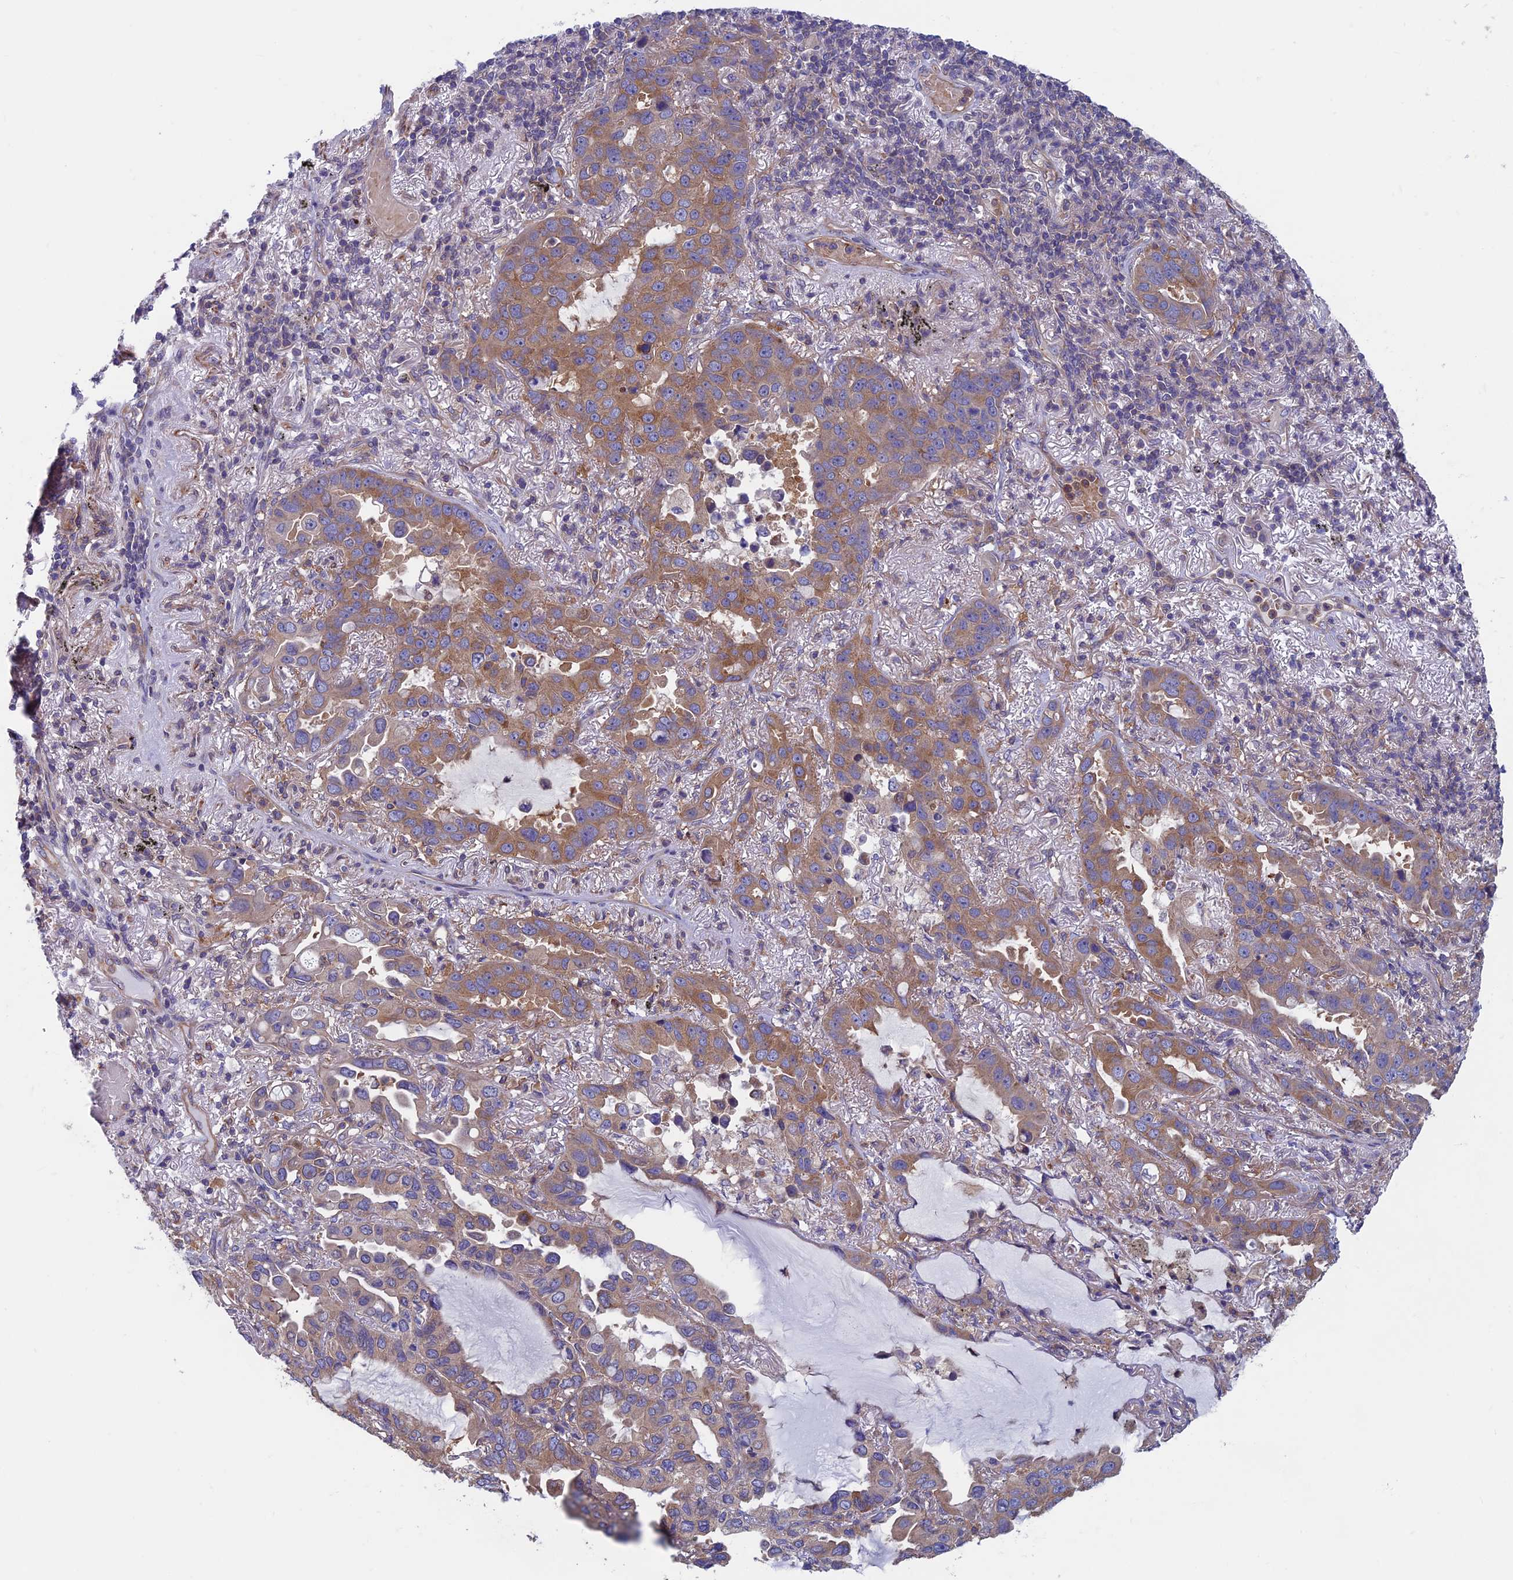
{"staining": {"intensity": "moderate", "quantity": "25%-75%", "location": "cytoplasmic/membranous"}, "tissue": "lung cancer", "cell_type": "Tumor cells", "image_type": "cancer", "snomed": [{"axis": "morphology", "description": "Adenocarcinoma, NOS"}, {"axis": "topography", "description": "Lung"}], "caption": "Immunohistochemical staining of lung cancer (adenocarcinoma) shows medium levels of moderate cytoplasmic/membranous staining in approximately 25%-75% of tumor cells.", "gene": "DNM1L", "patient": {"sex": "male", "age": 64}}